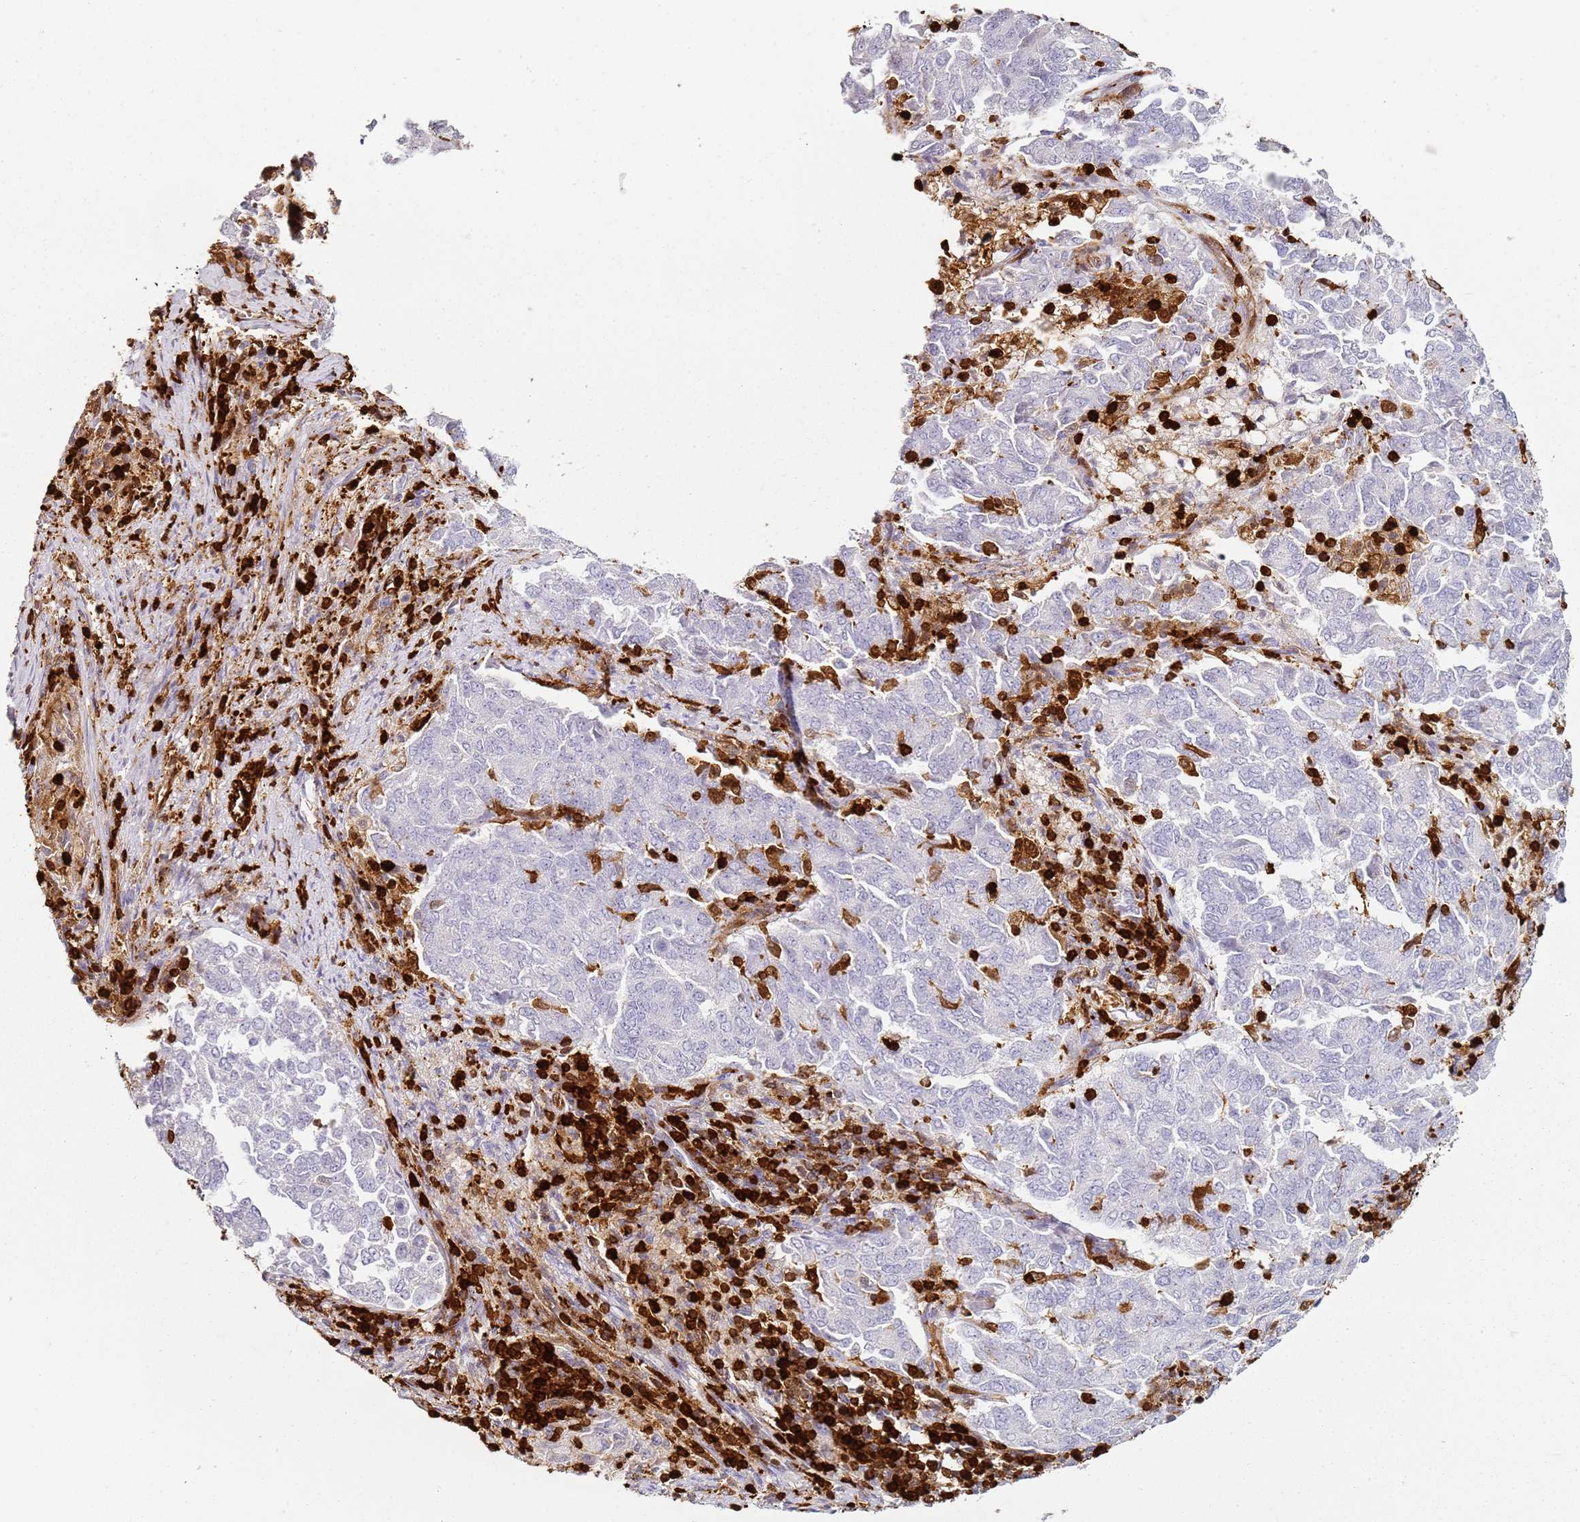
{"staining": {"intensity": "negative", "quantity": "none", "location": "none"}, "tissue": "endometrial cancer", "cell_type": "Tumor cells", "image_type": "cancer", "snomed": [{"axis": "morphology", "description": "Adenocarcinoma, NOS"}, {"axis": "topography", "description": "Endometrium"}], "caption": "Tumor cells are negative for brown protein staining in adenocarcinoma (endometrial).", "gene": "S100A4", "patient": {"sex": "female", "age": 80}}